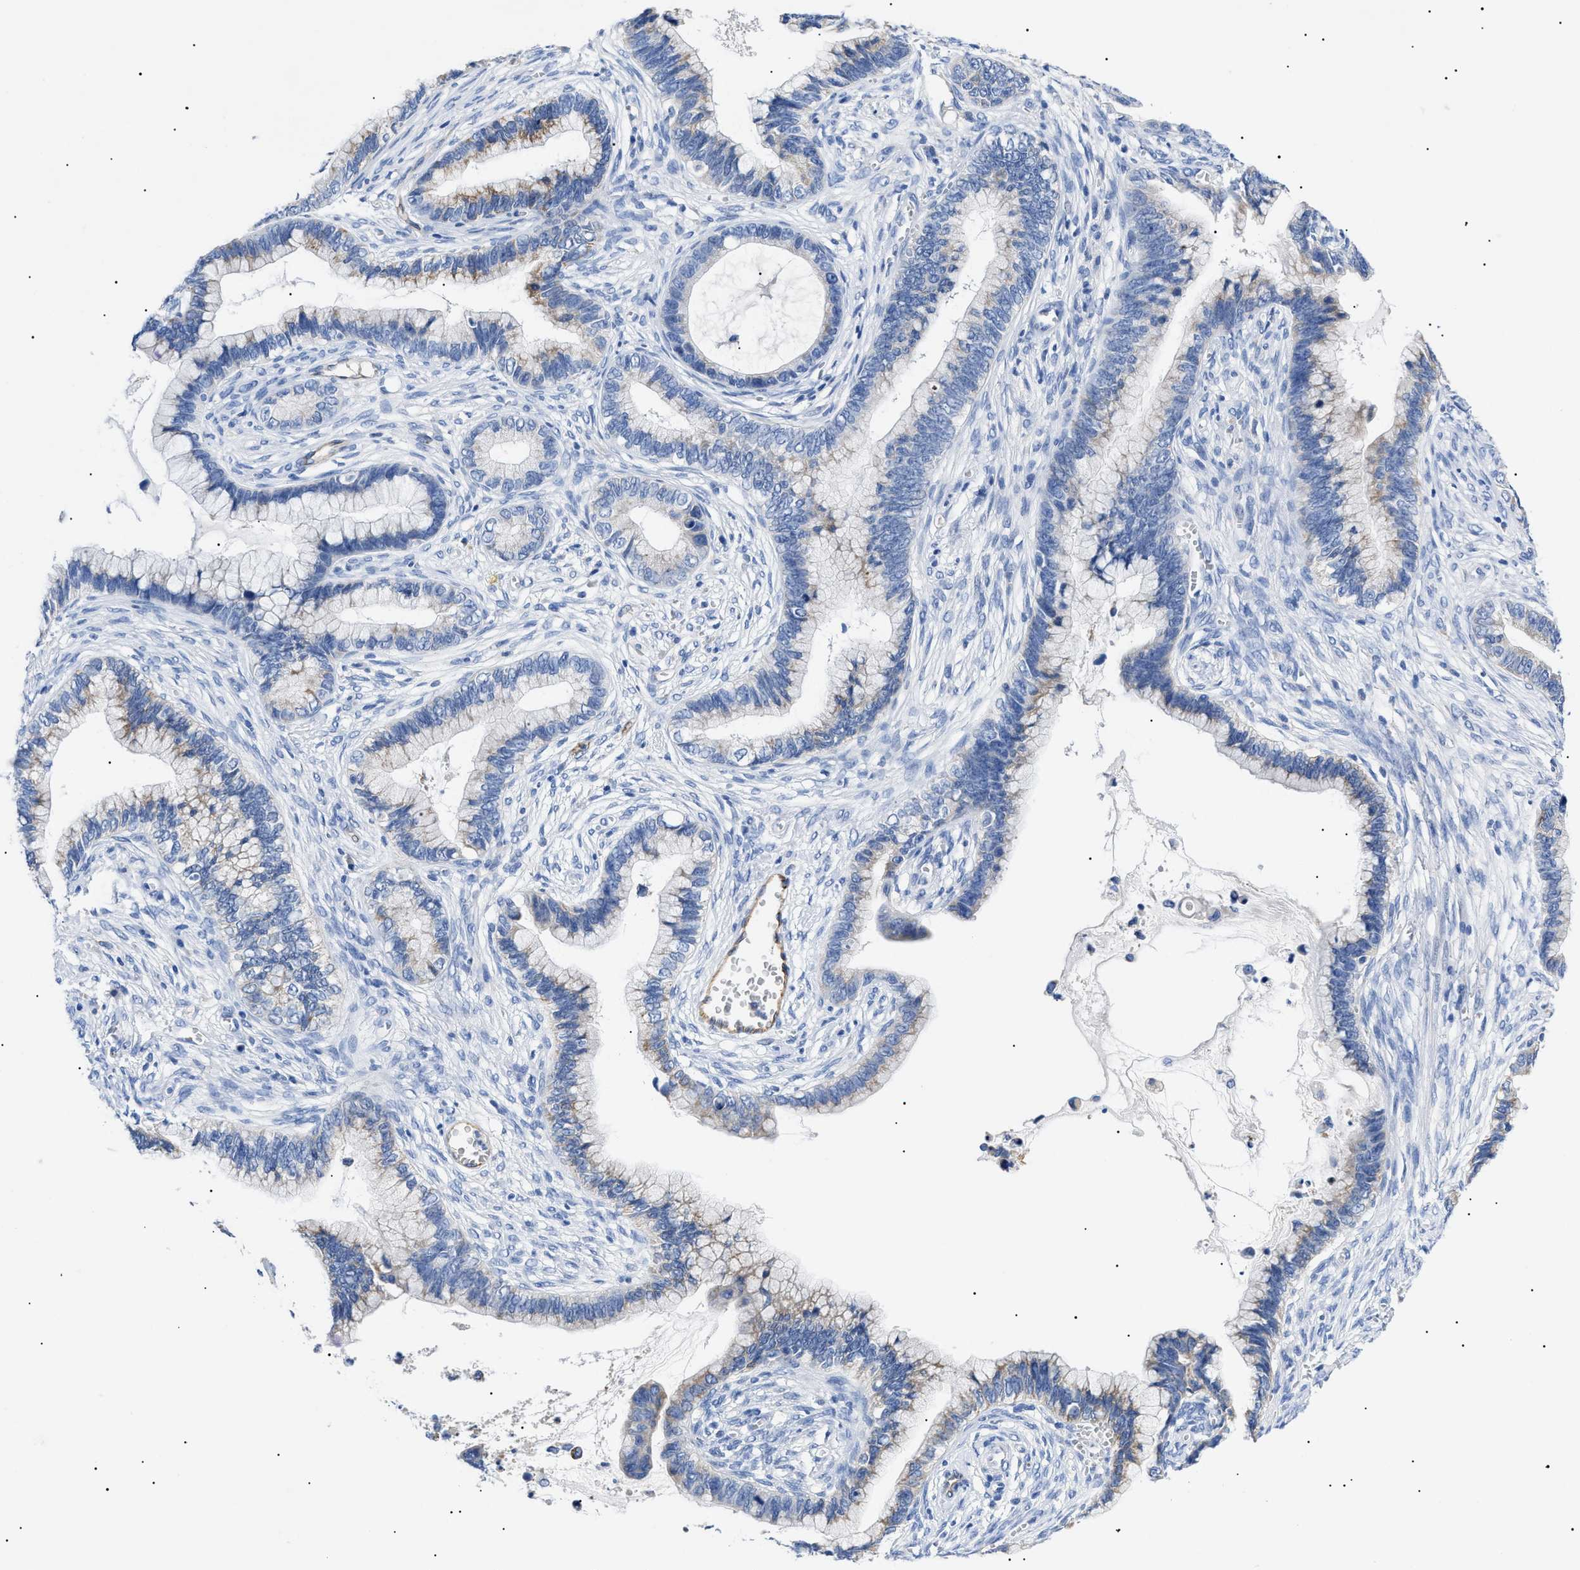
{"staining": {"intensity": "moderate", "quantity": "<25%", "location": "cytoplasmic/membranous"}, "tissue": "cervical cancer", "cell_type": "Tumor cells", "image_type": "cancer", "snomed": [{"axis": "morphology", "description": "Adenocarcinoma, NOS"}, {"axis": "topography", "description": "Cervix"}], "caption": "A high-resolution micrograph shows immunohistochemistry (IHC) staining of cervical cancer, which reveals moderate cytoplasmic/membranous staining in about <25% of tumor cells.", "gene": "ACKR1", "patient": {"sex": "female", "age": 44}}